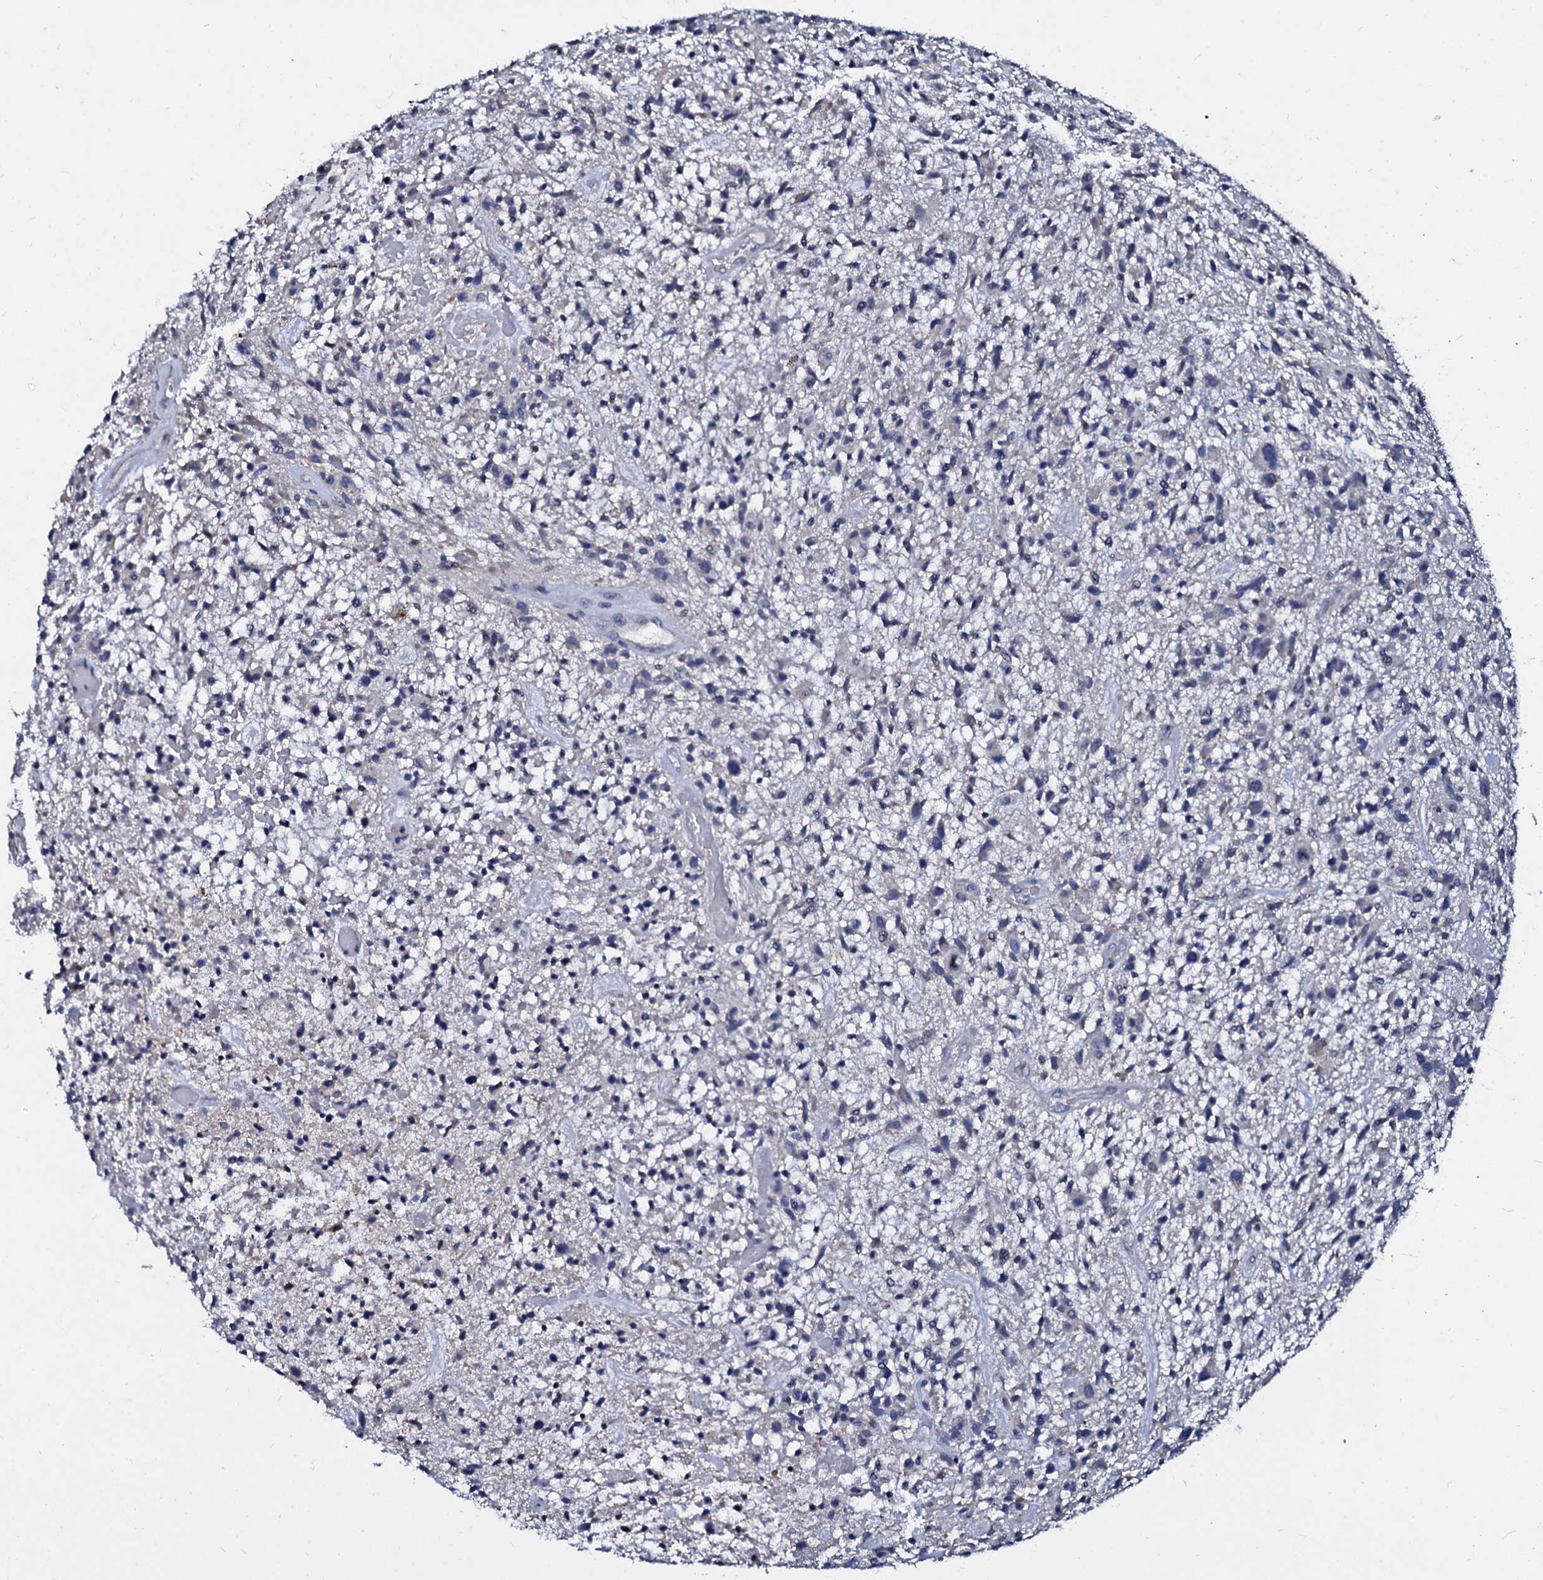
{"staining": {"intensity": "negative", "quantity": "none", "location": "none"}, "tissue": "glioma", "cell_type": "Tumor cells", "image_type": "cancer", "snomed": [{"axis": "morphology", "description": "Glioma, malignant, High grade"}, {"axis": "topography", "description": "Brain"}], "caption": "This micrograph is of high-grade glioma (malignant) stained with IHC to label a protein in brown with the nuclei are counter-stained blue. There is no expression in tumor cells.", "gene": "SLC37A4", "patient": {"sex": "male", "age": 47}}